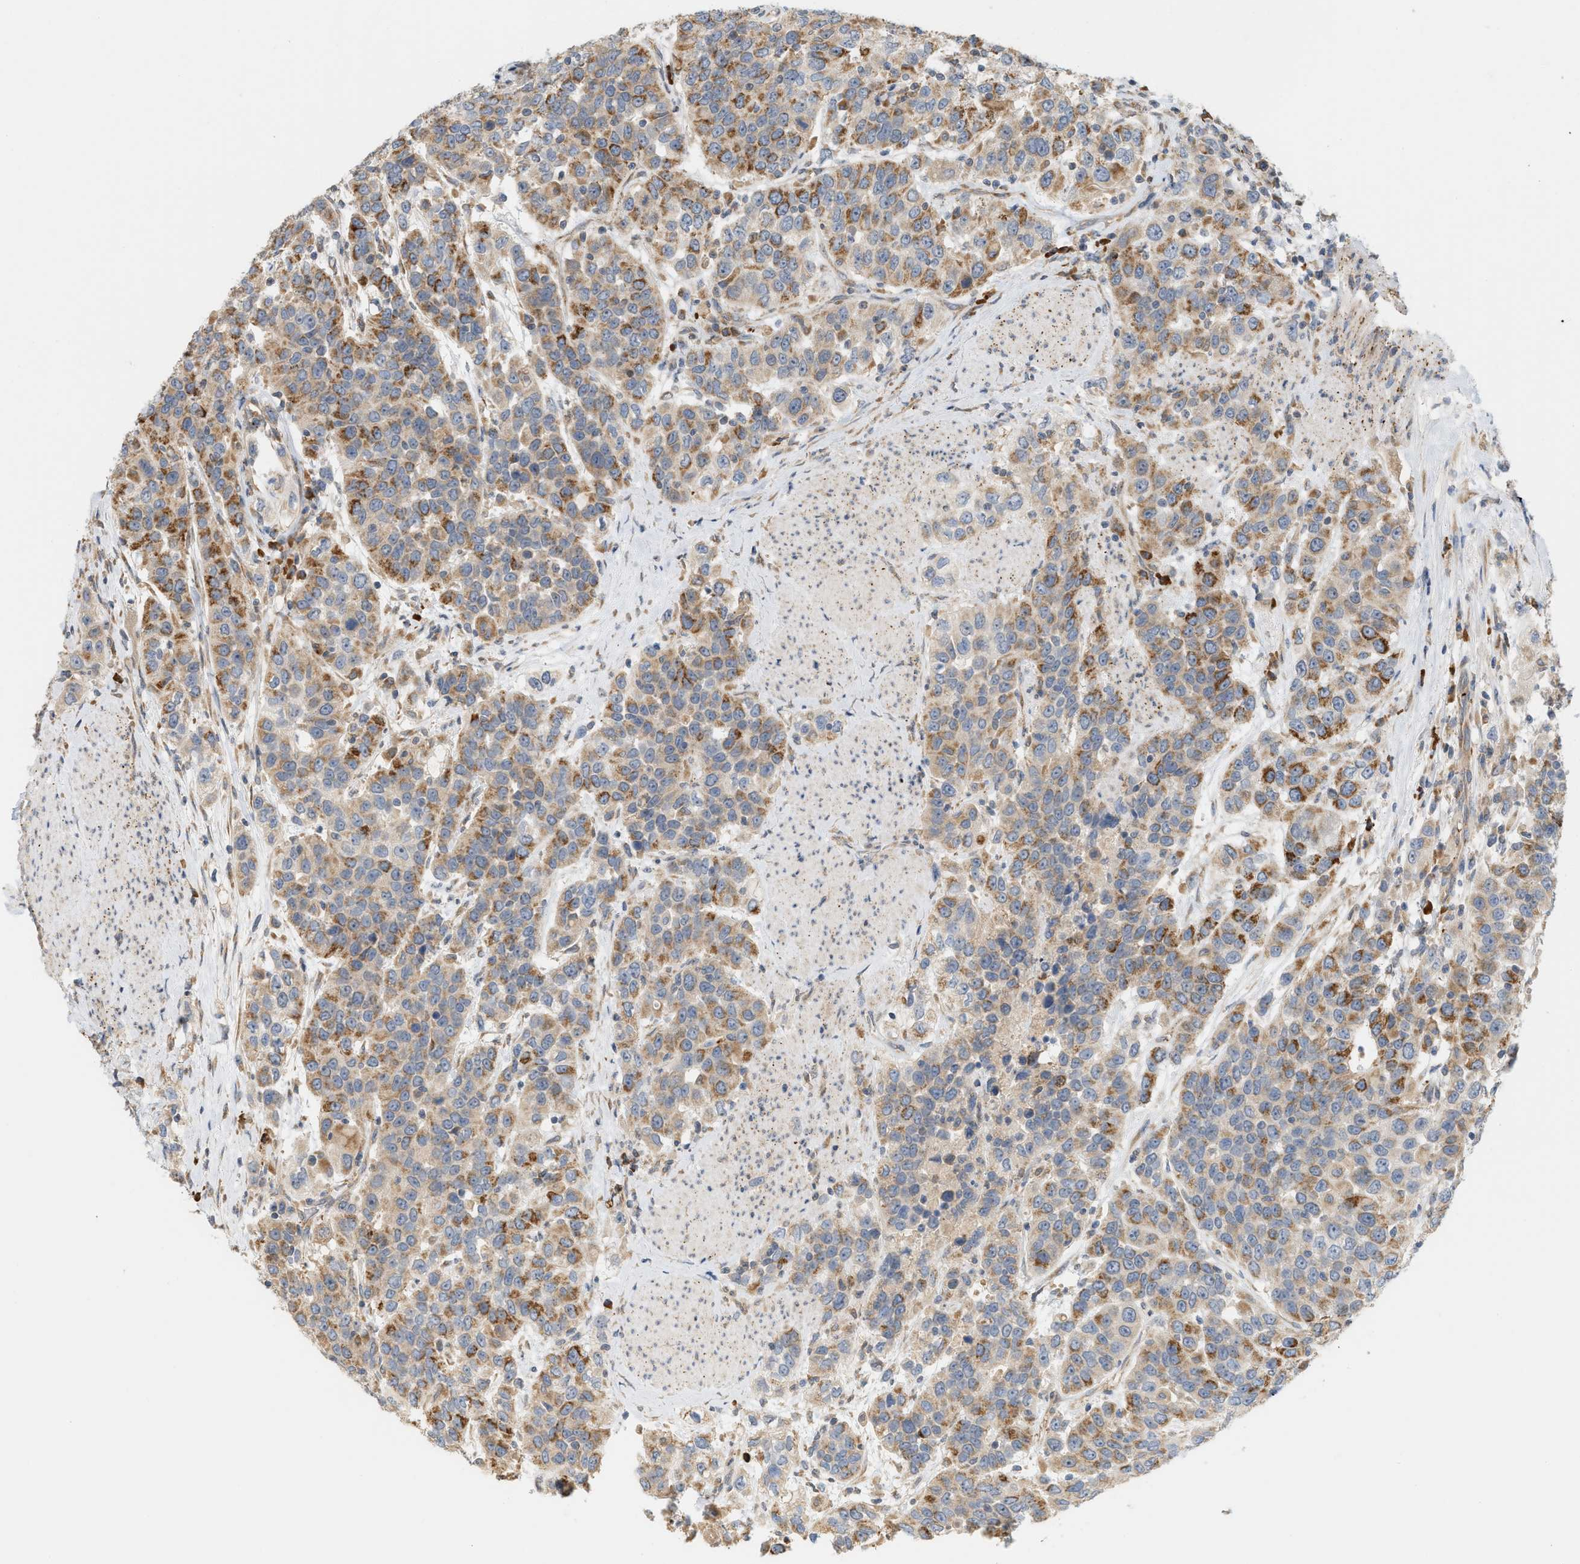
{"staining": {"intensity": "moderate", "quantity": ">75%", "location": "cytoplasmic/membranous"}, "tissue": "urothelial cancer", "cell_type": "Tumor cells", "image_type": "cancer", "snomed": [{"axis": "morphology", "description": "Urothelial carcinoma, High grade"}, {"axis": "topography", "description": "Urinary bladder"}], "caption": "Urothelial carcinoma (high-grade) was stained to show a protein in brown. There is medium levels of moderate cytoplasmic/membranous expression in about >75% of tumor cells.", "gene": "SVOP", "patient": {"sex": "female", "age": 80}}